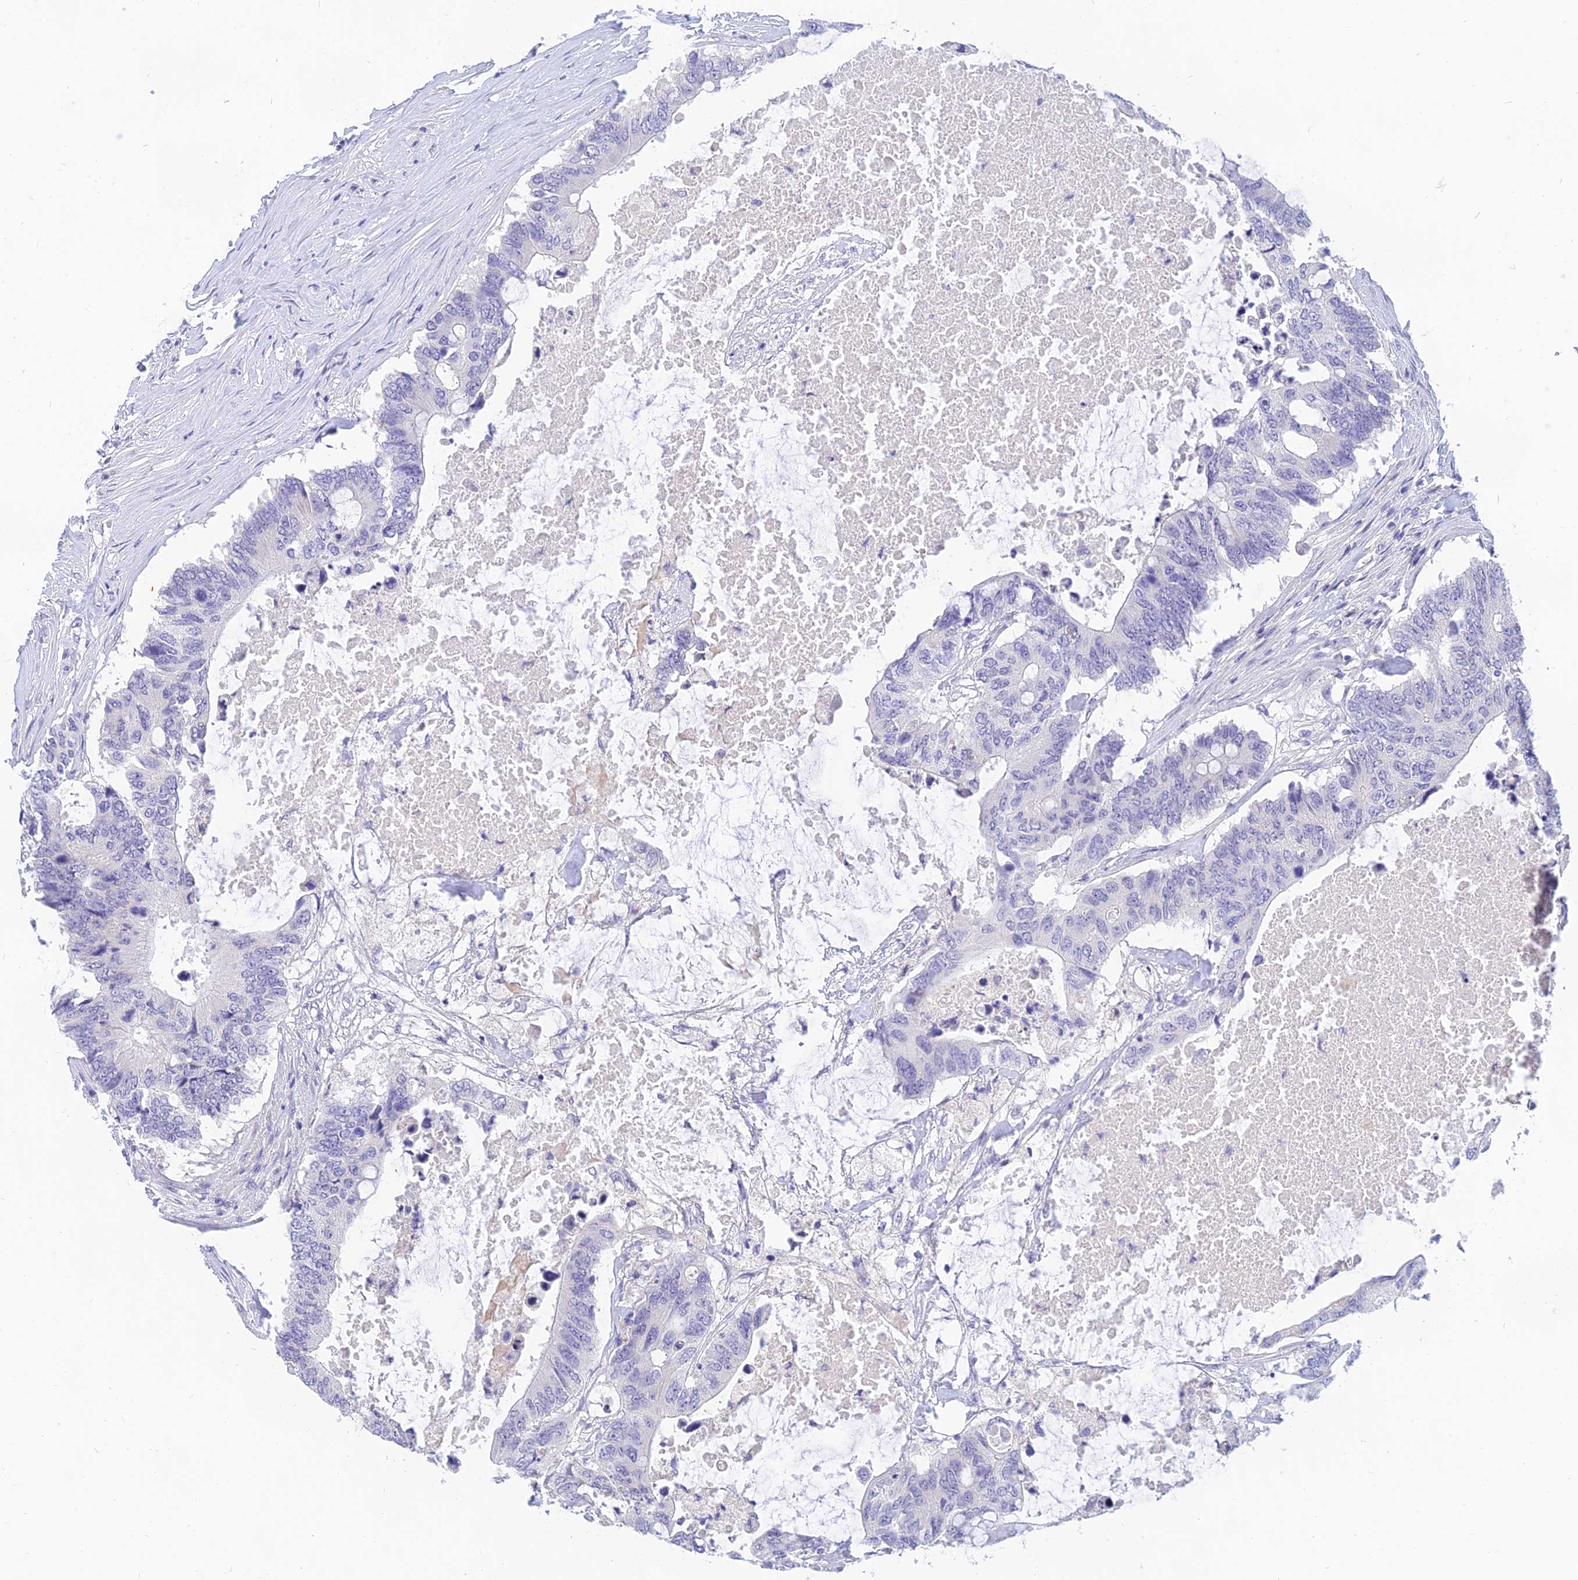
{"staining": {"intensity": "negative", "quantity": "none", "location": "none"}, "tissue": "colorectal cancer", "cell_type": "Tumor cells", "image_type": "cancer", "snomed": [{"axis": "morphology", "description": "Adenocarcinoma, NOS"}, {"axis": "topography", "description": "Colon"}], "caption": "Colorectal cancer was stained to show a protein in brown. There is no significant positivity in tumor cells.", "gene": "TMEM161B", "patient": {"sex": "male", "age": 71}}